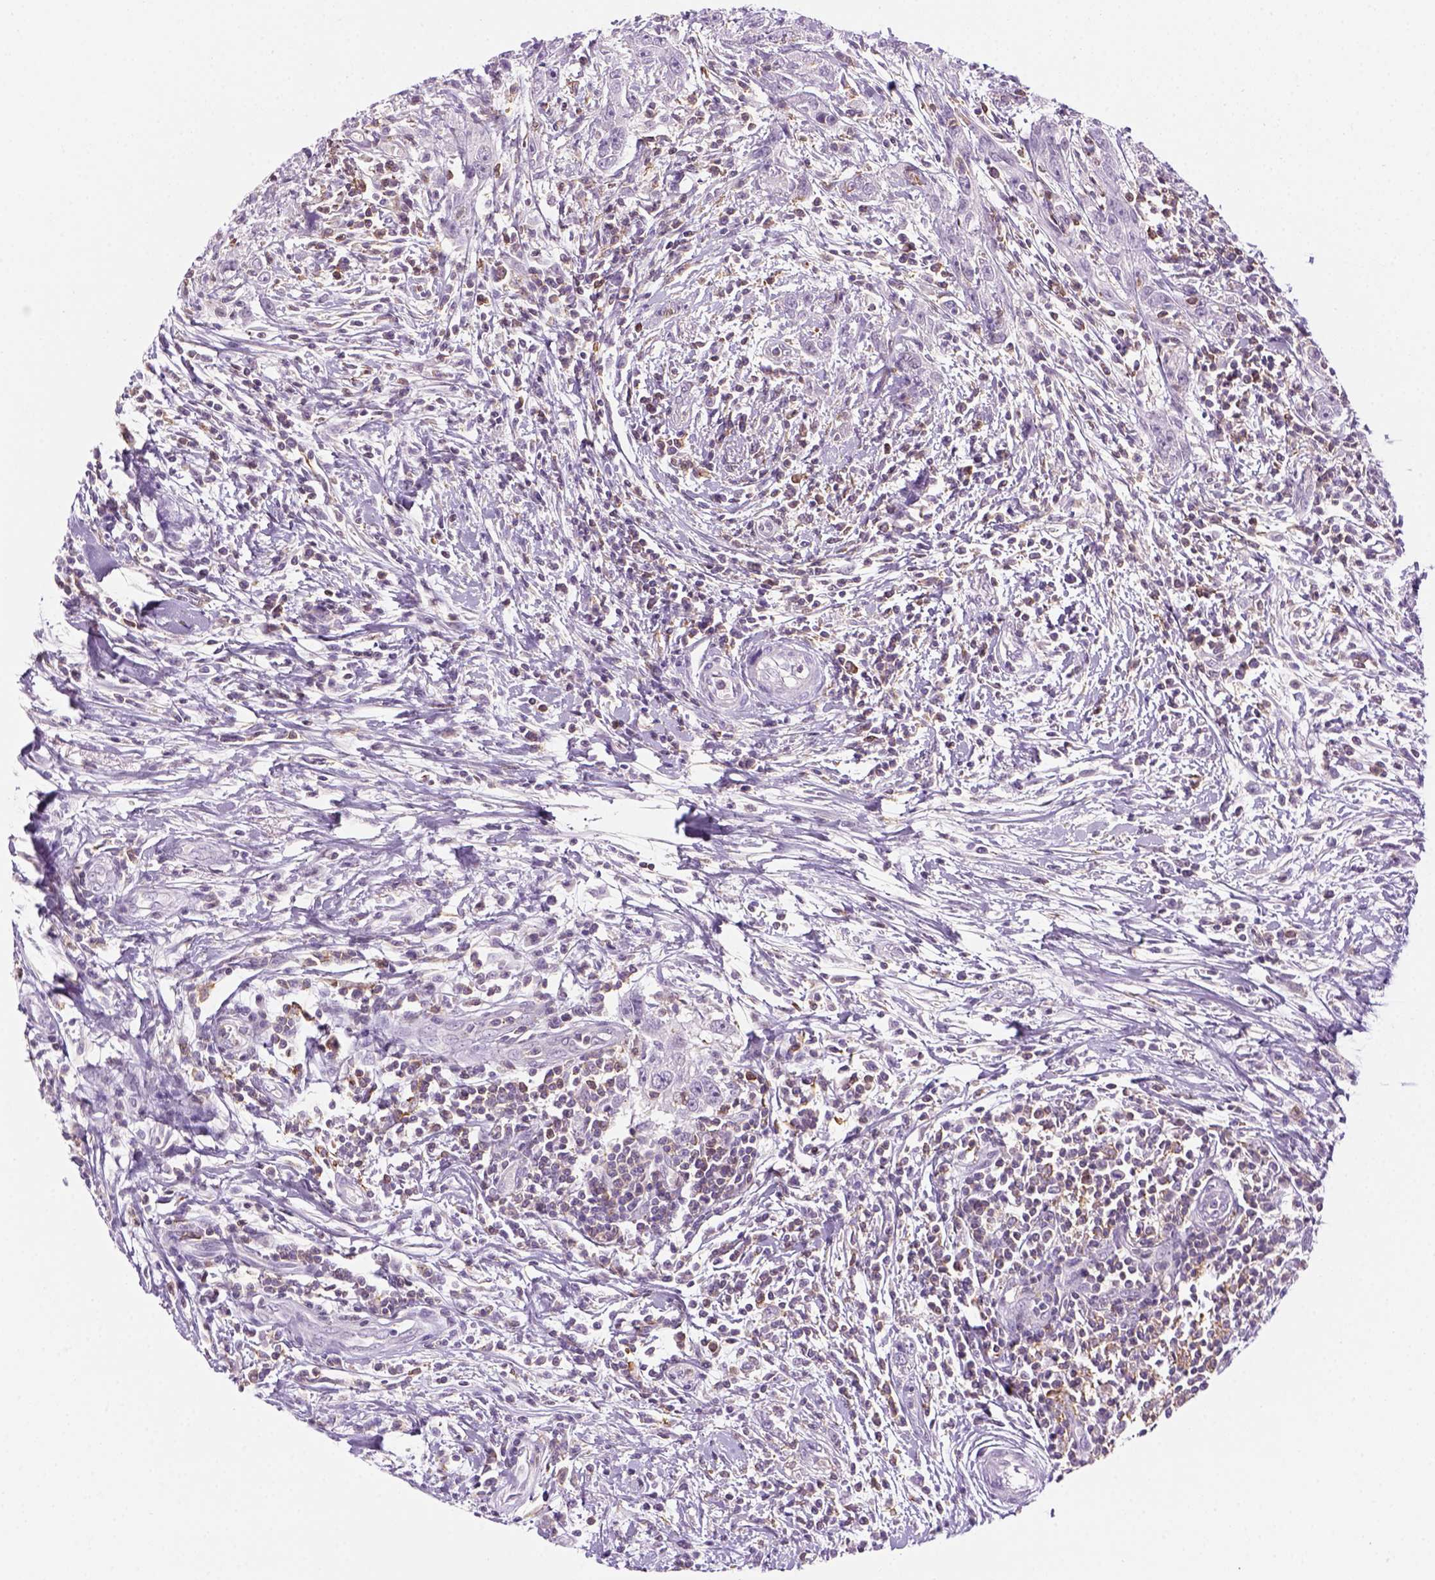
{"staining": {"intensity": "negative", "quantity": "none", "location": "none"}, "tissue": "urothelial cancer", "cell_type": "Tumor cells", "image_type": "cancer", "snomed": [{"axis": "morphology", "description": "Urothelial carcinoma, High grade"}, {"axis": "topography", "description": "Urinary bladder"}], "caption": "IHC photomicrograph of human urothelial cancer stained for a protein (brown), which exhibits no expression in tumor cells.", "gene": "GOT1", "patient": {"sex": "male", "age": 83}}